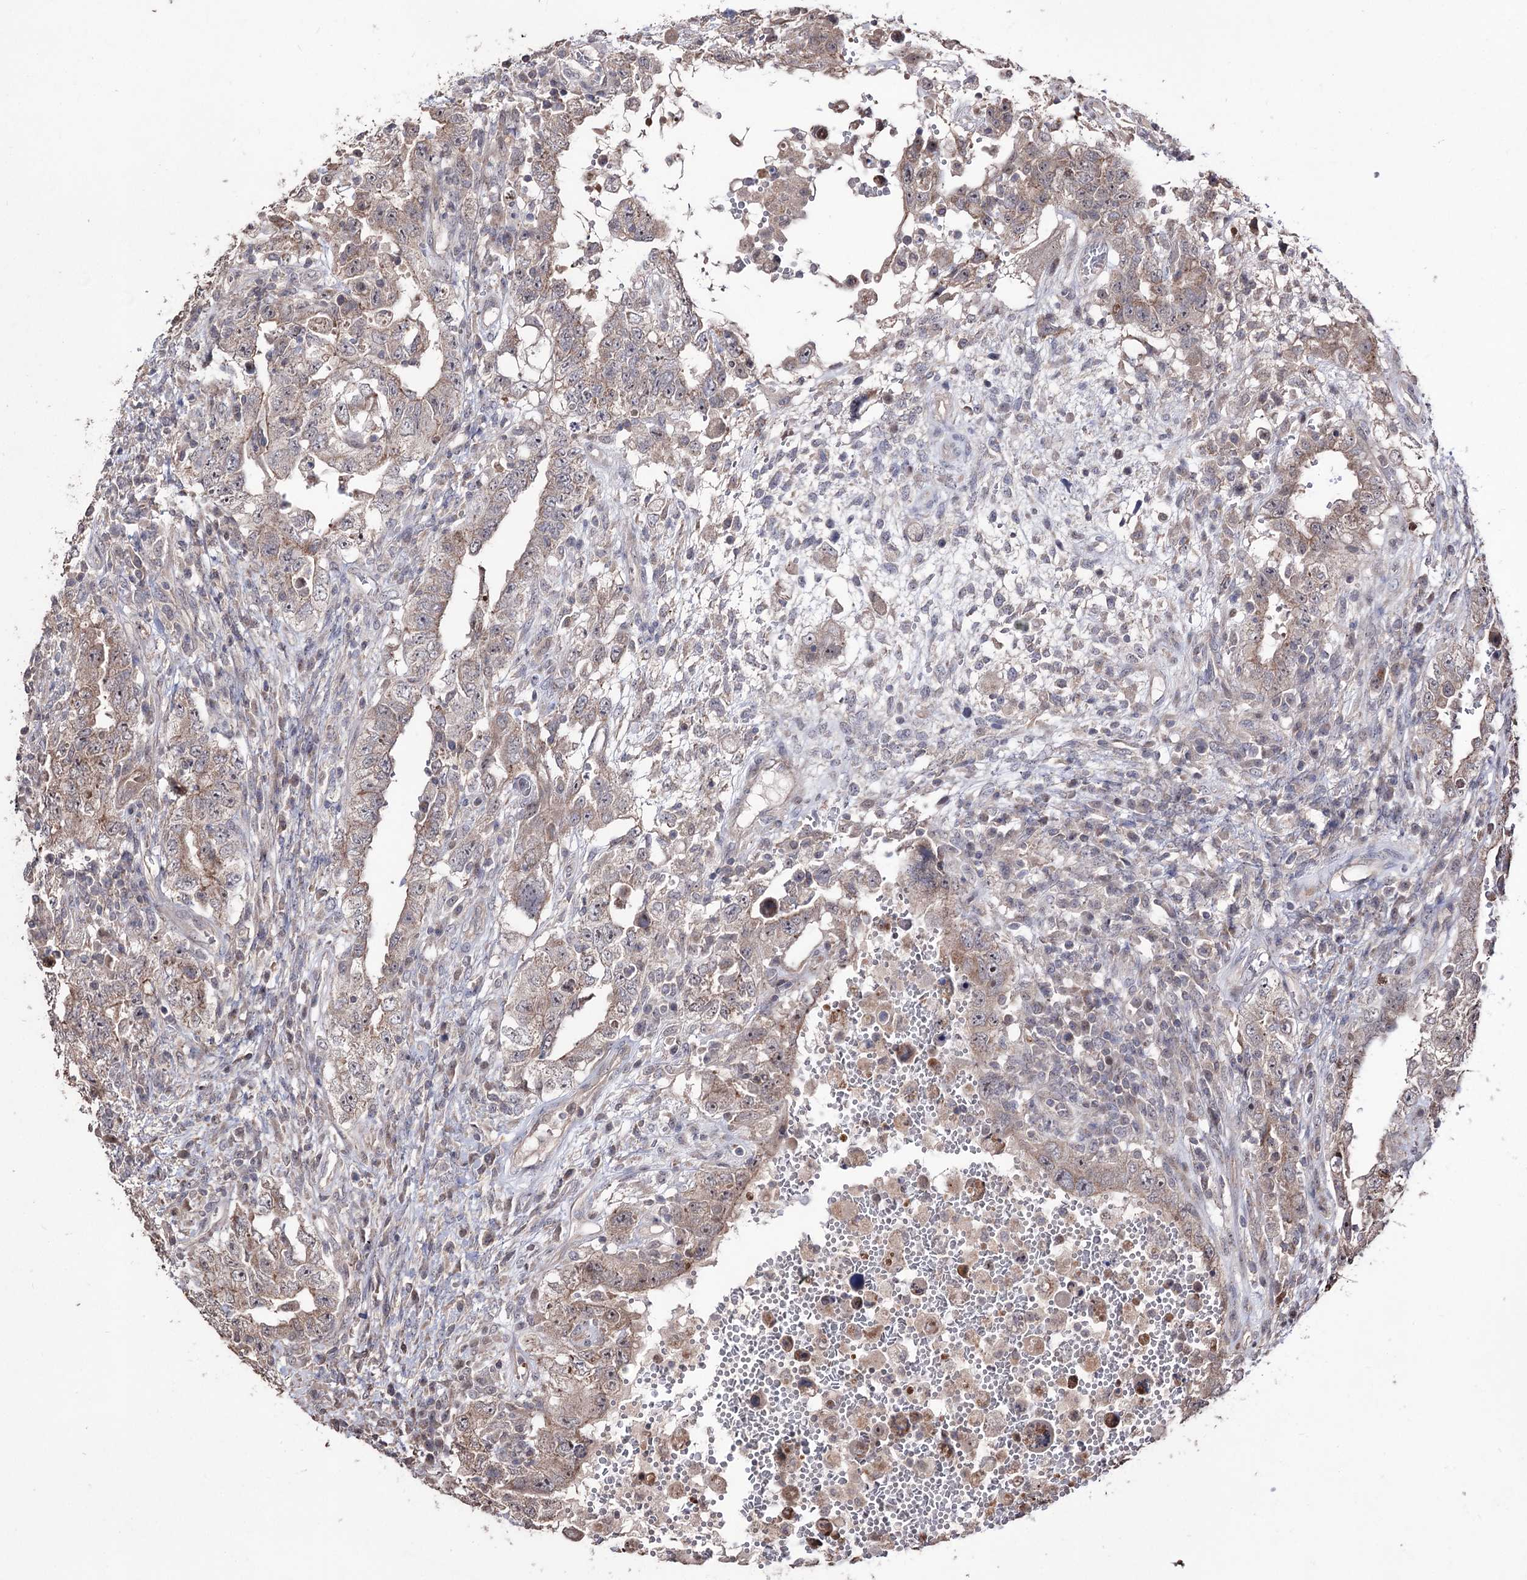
{"staining": {"intensity": "weak", "quantity": ">75%", "location": "cytoplasmic/membranous"}, "tissue": "testis cancer", "cell_type": "Tumor cells", "image_type": "cancer", "snomed": [{"axis": "morphology", "description": "Carcinoma, Embryonal, NOS"}, {"axis": "topography", "description": "Testis"}], "caption": "This is an image of immunohistochemistry (IHC) staining of testis cancer (embryonal carcinoma), which shows weak positivity in the cytoplasmic/membranous of tumor cells.", "gene": "CPNE8", "patient": {"sex": "male", "age": 26}}